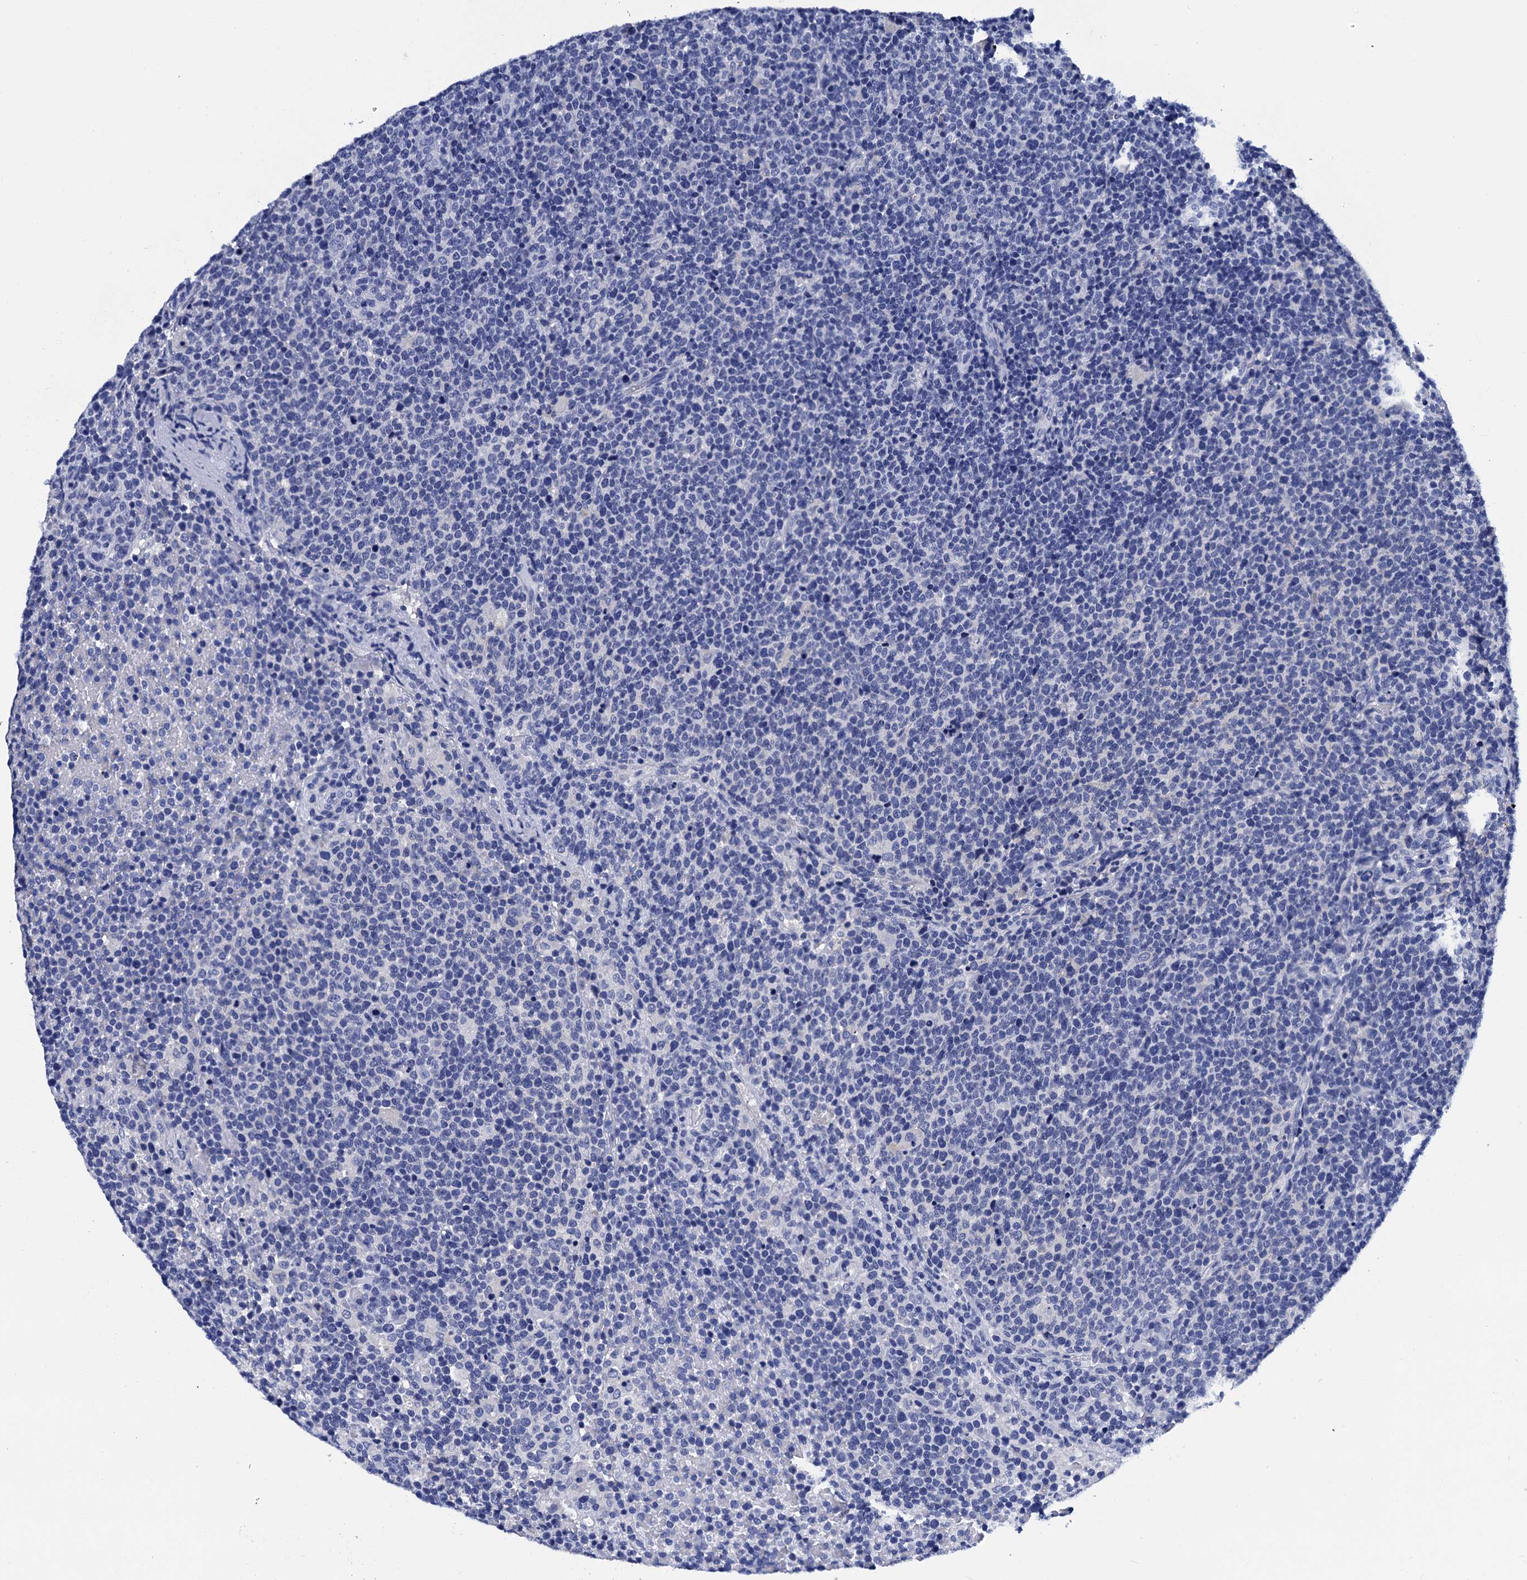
{"staining": {"intensity": "negative", "quantity": "none", "location": "none"}, "tissue": "lymphoma", "cell_type": "Tumor cells", "image_type": "cancer", "snomed": [{"axis": "morphology", "description": "Malignant lymphoma, non-Hodgkin's type, High grade"}, {"axis": "topography", "description": "Lymph node"}], "caption": "Tumor cells are negative for brown protein staining in lymphoma. (Immunohistochemistry, brightfield microscopy, high magnification).", "gene": "MYBPC3", "patient": {"sex": "male", "age": 61}}